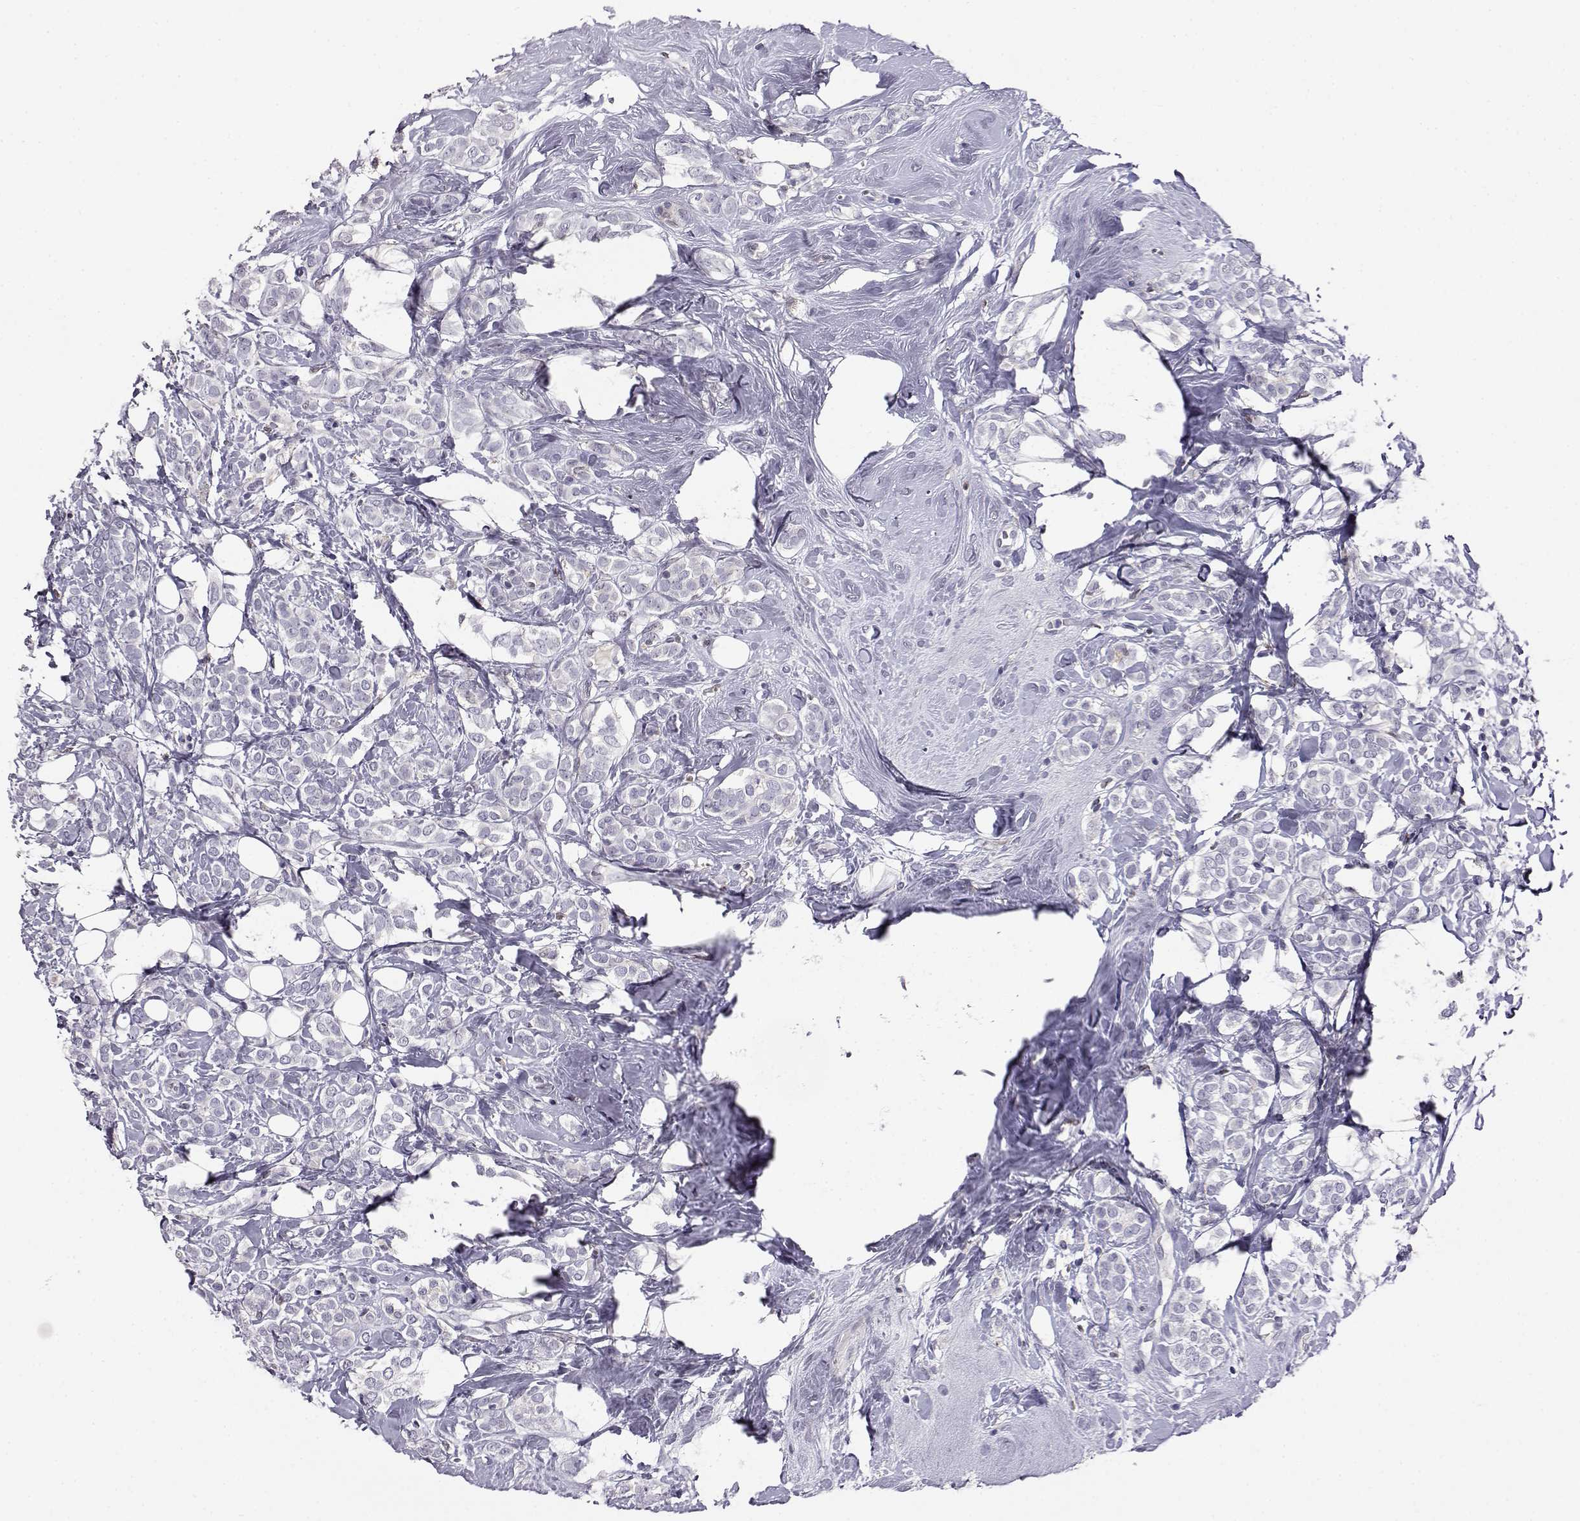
{"staining": {"intensity": "negative", "quantity": "none", "location": "none"}, "tissue": "breast cancer", "cell_type": "Tumor cells", "image_type": "cancer", "snomed": [{"axis": "morphology", "description": "Lobular carcinoma"}, {"axis": "topography", "description": "Breast"}], "caption": "Immunohistochemistry of human breast cancer (lobular carcinoma) reveals no positivity in tumor cells.", "gene": "AKR1B1", "patient": {"sex": "female", "age": 49}}